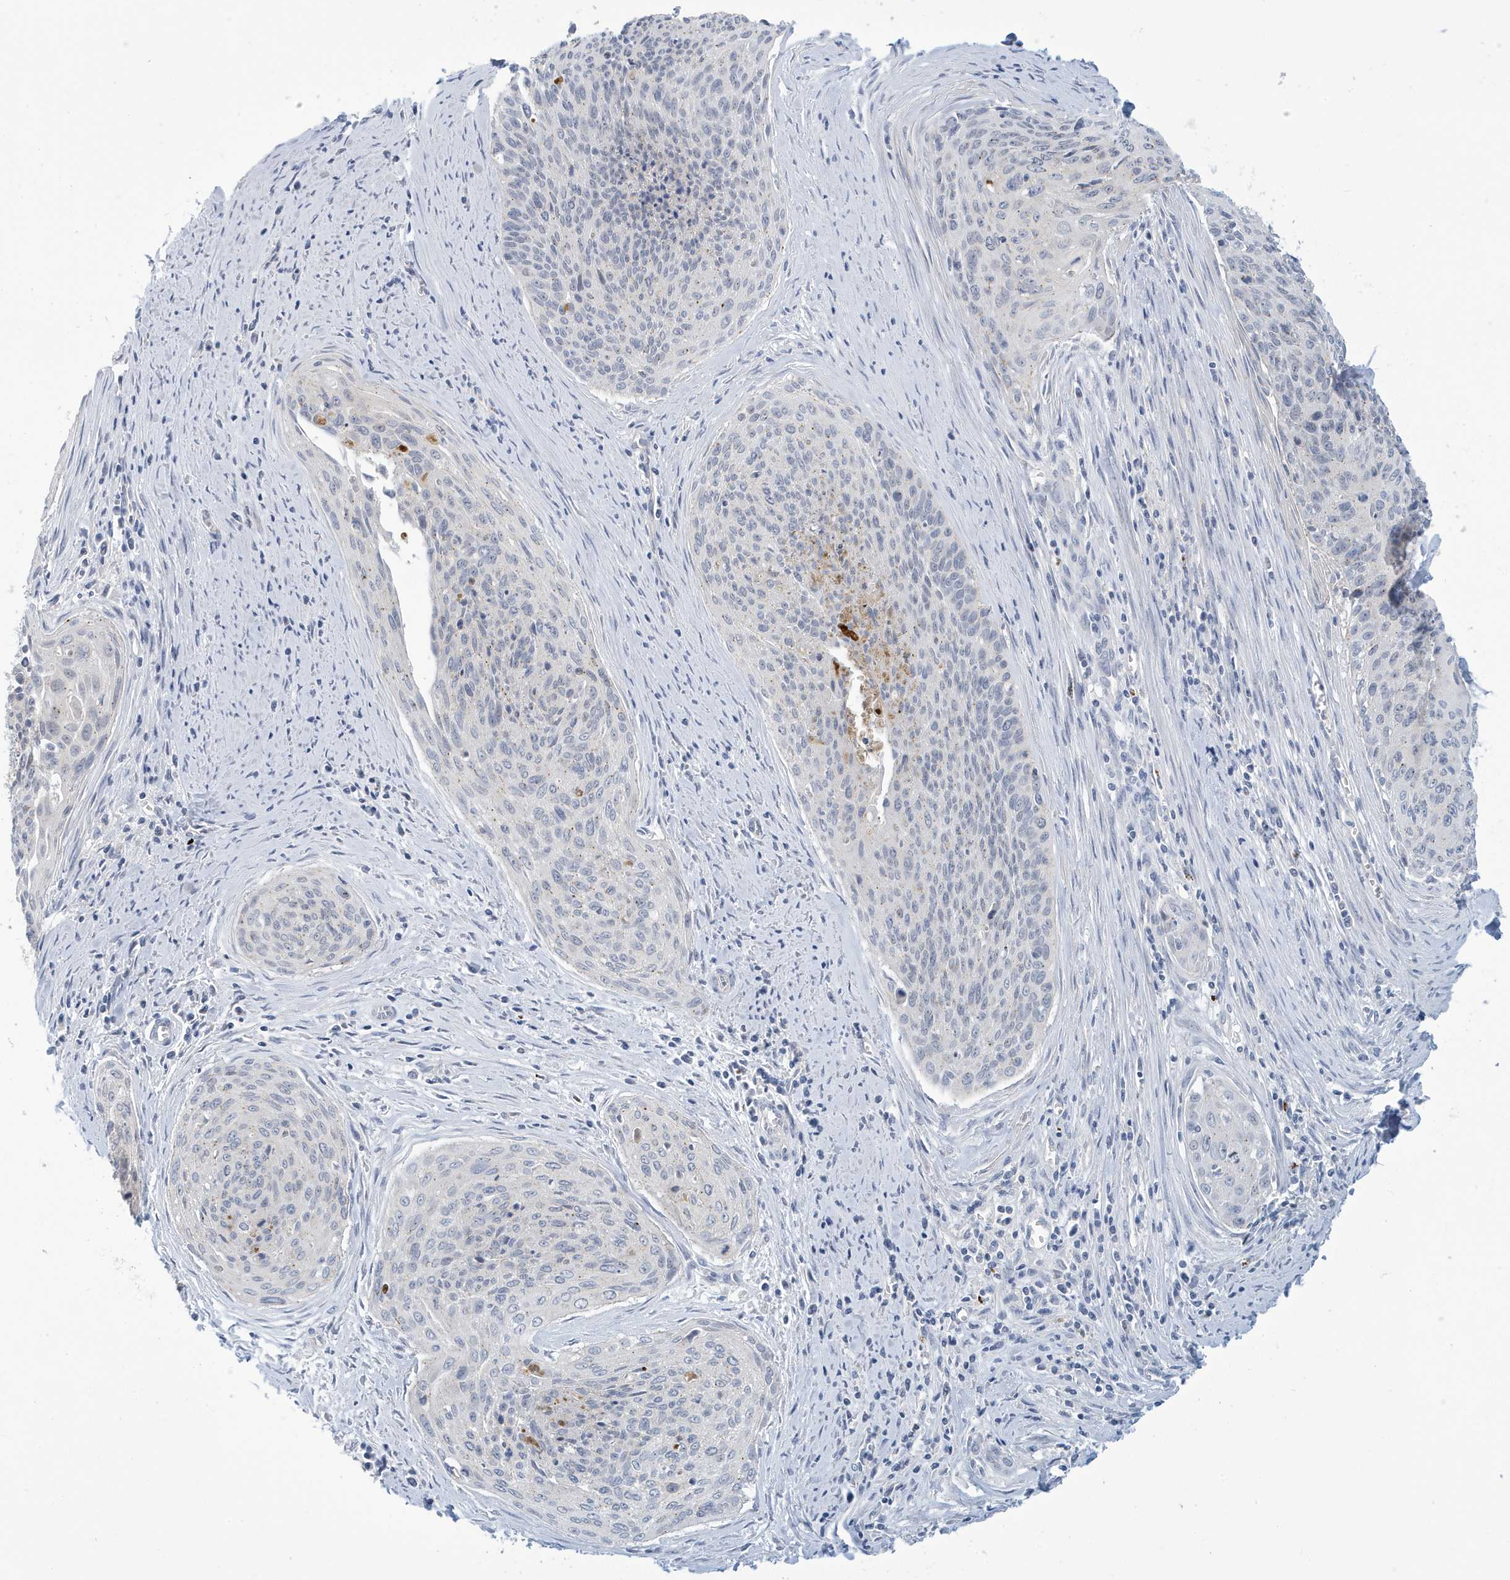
{"staining": {"intensity": "negative", "quantity": "none", "location": "none"}, "tissue": "cervical cancer", "cell_type": "Tumor cells", "image_type": "cancer", "snomed": [{"axis": "morphology", "description": "Squamous cell carcinoma, NOS"}, {"axis": "topography", "description": "Cervix"}], "caption": "This is a image of immunohistochemistry (IHC) staining of squamous cell carcinoma (cervical), which shows no expression in tumor cells.", "gene": "VTA1", "patient": {"sex": "female", "age": 55}}